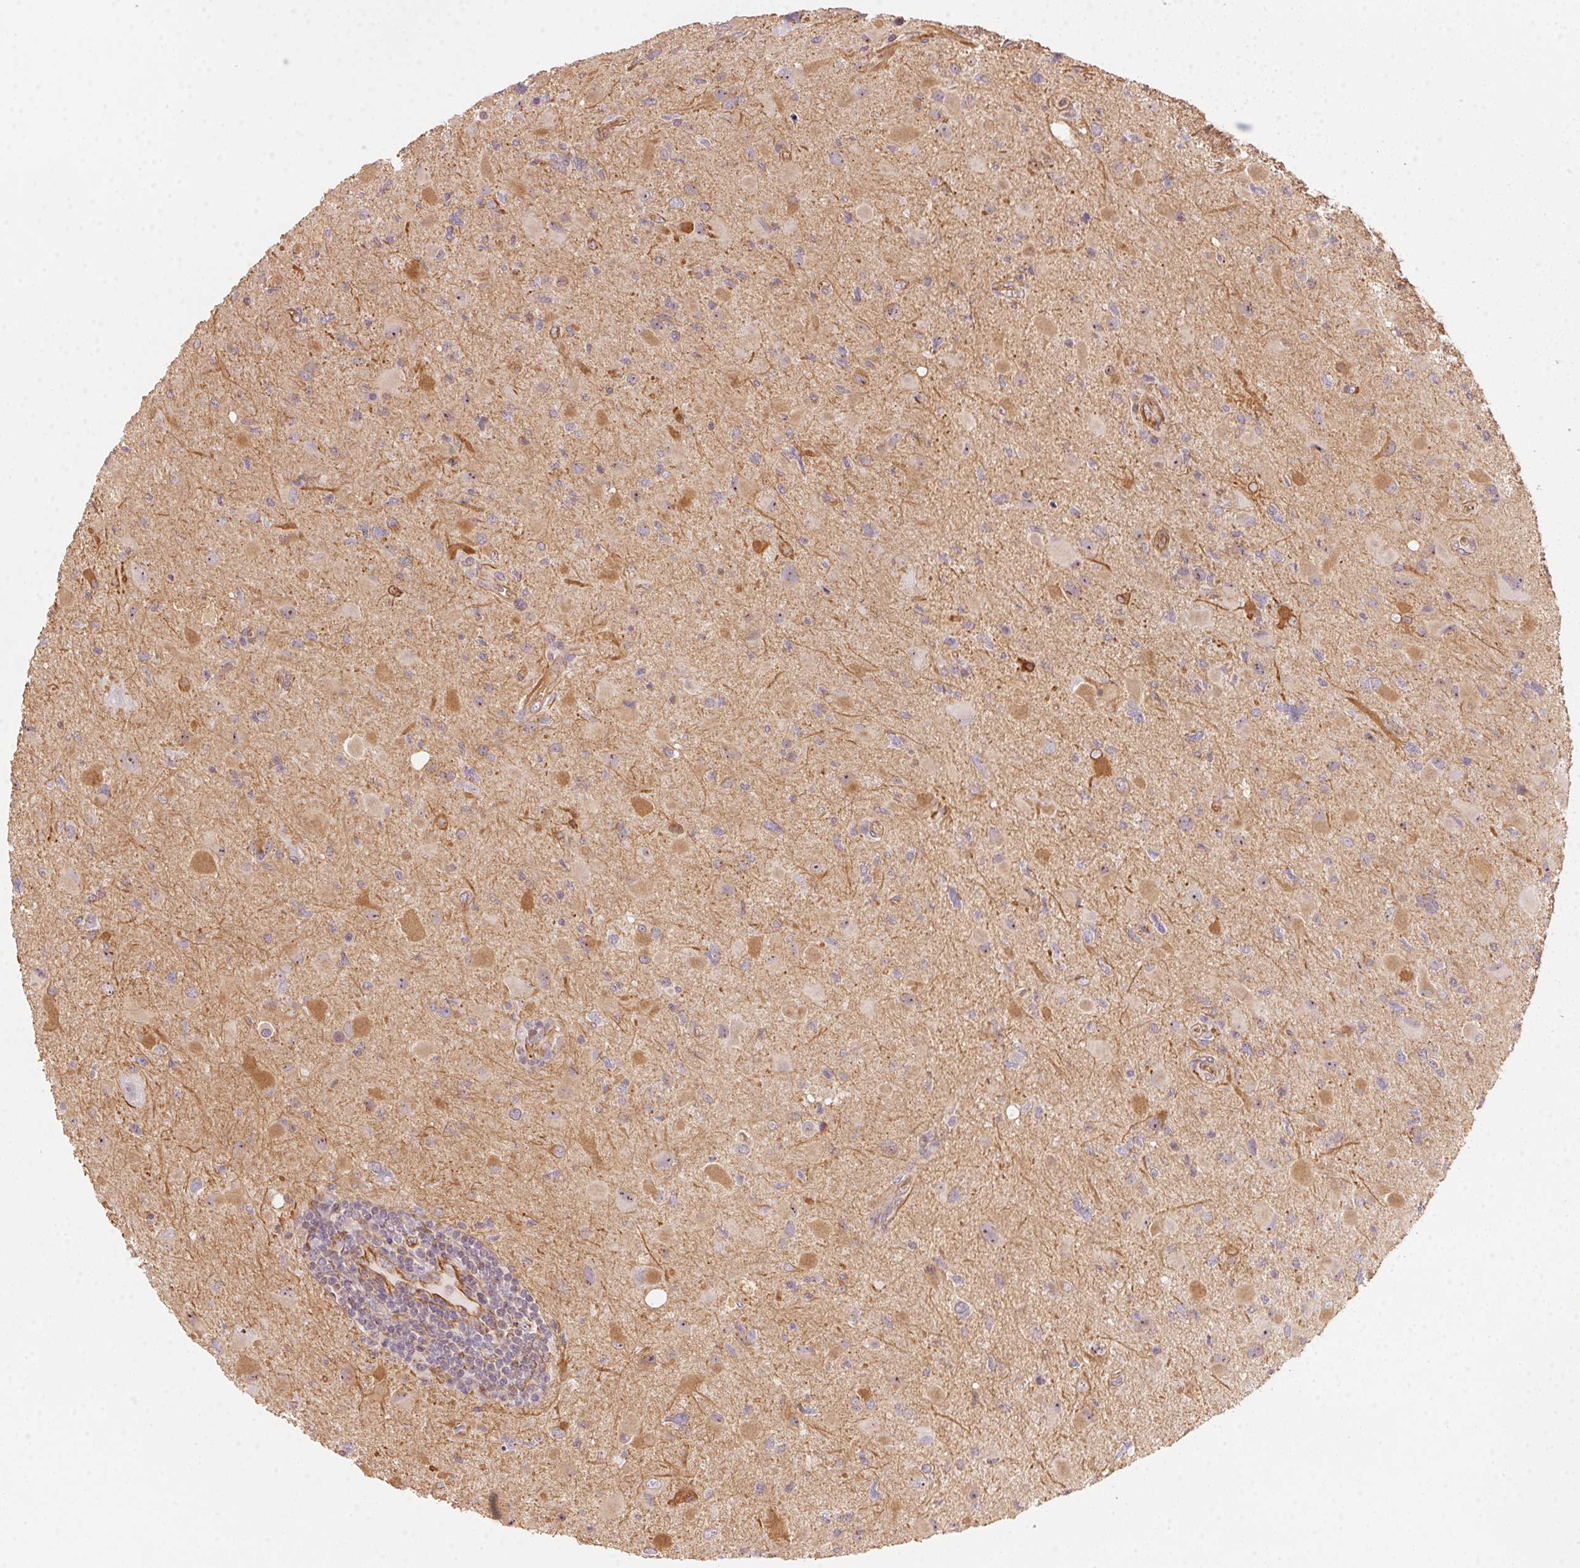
{"staining": {"intensity": "negative", "quantity": "none", "location": "none"}, "tissue": "glioma", "cell_type": "Tumor cells", "image_type": "cancer", "snomed": [{"axis": "morphology", "description": "Glioma, malignant, Low grade"}, {"axis": "topography", "description": "Brain"}], "caption": "Tumor cells are negative for brown protein staining in malignant low-grade glioma.", "gene": "FOXR2", "patient": {"sex": "female", "age": 32}}